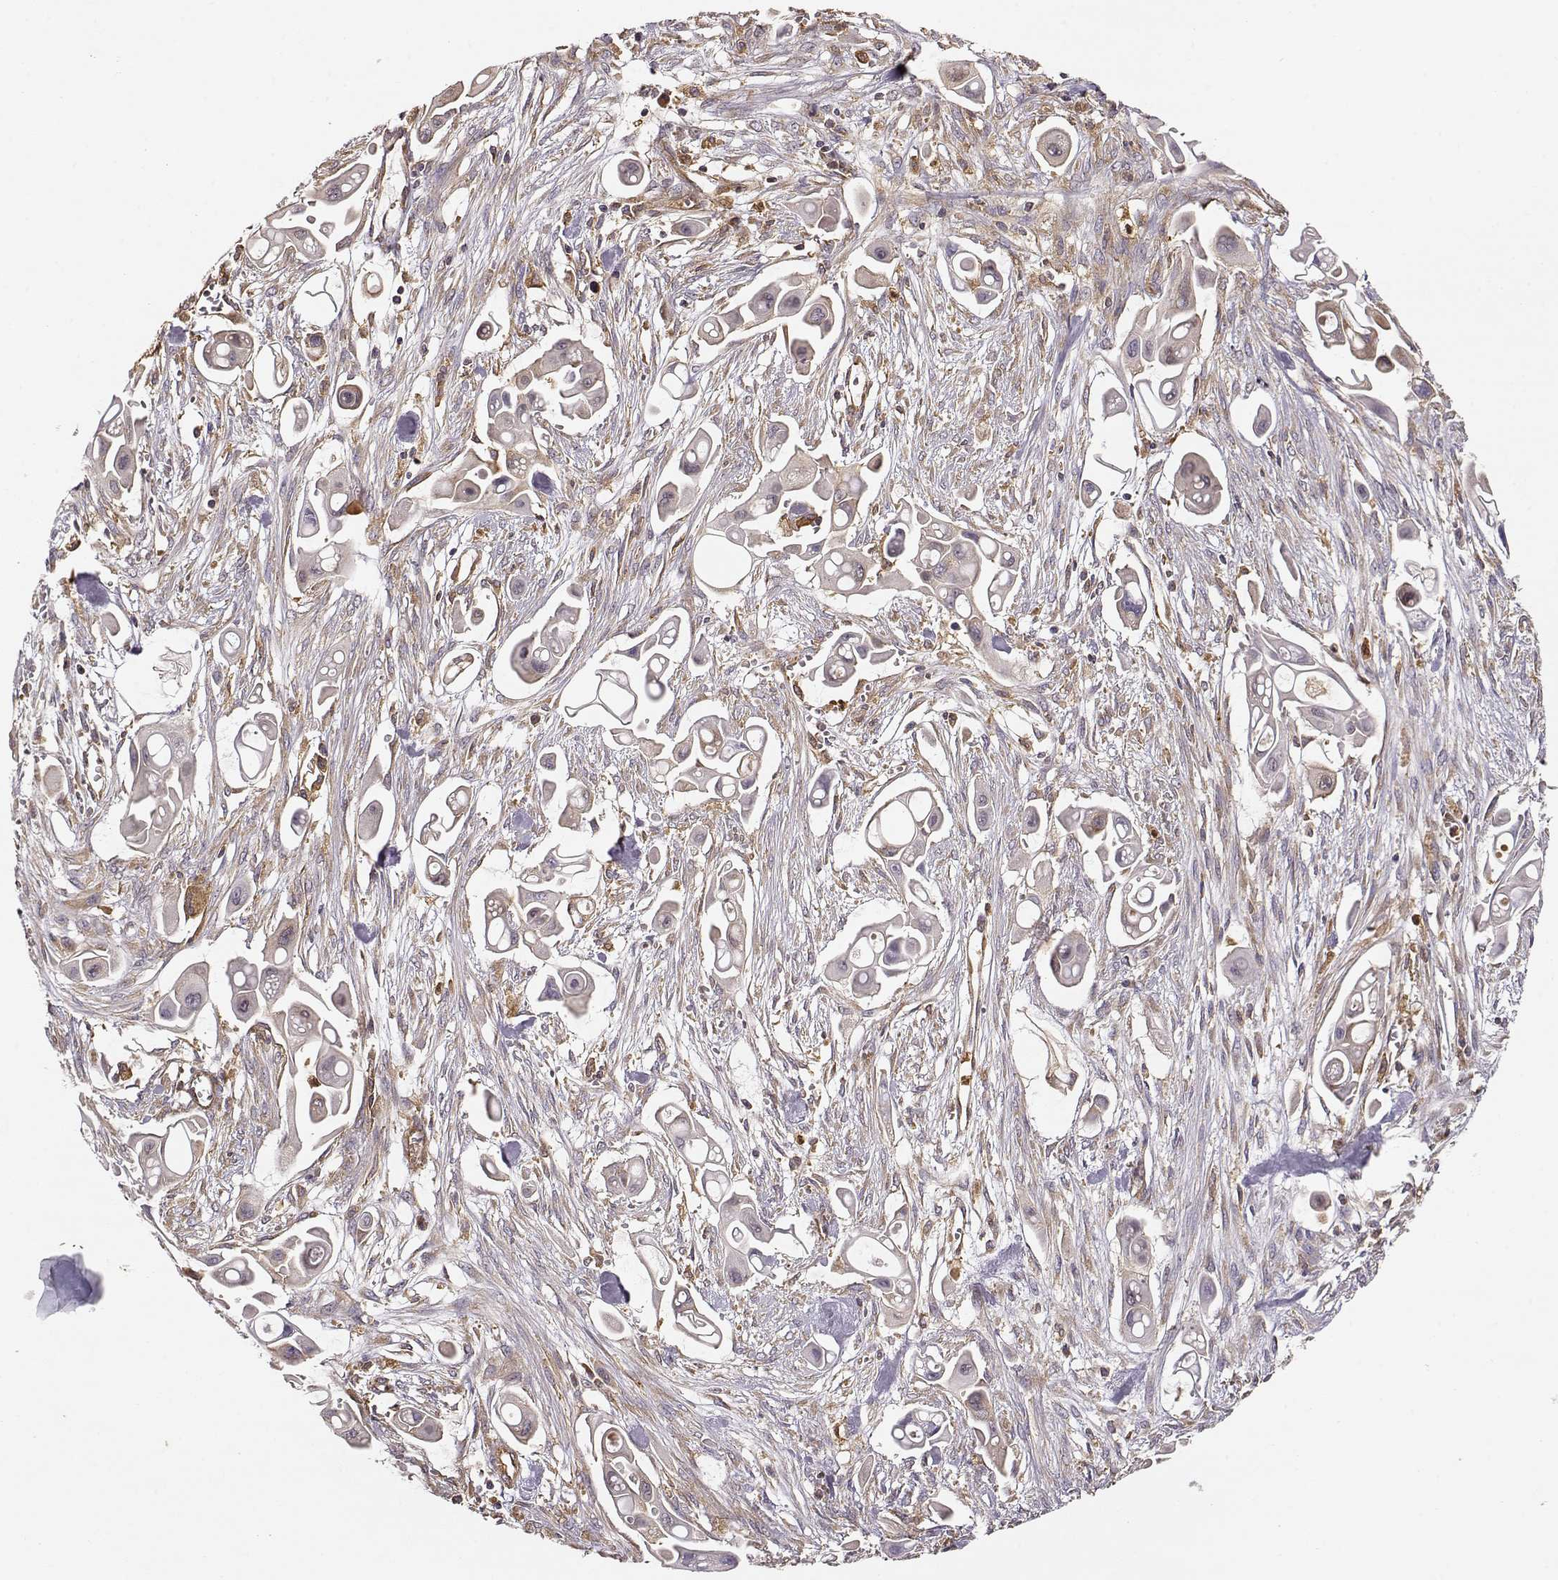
{"staining": {"intensity": "negative", "quantity": "none", "location": "none"}, "tissue": "pancreatic cancer", "cell_type": "Tumor cells", "image_type": "cancer", "snomed": [{"axis": "morphology", "description": "Adenocarcinoma, NOS"}, {"axis": "topography", "description": "Pancreas"}], "caption": "This is an immunohistochemistry photomicrograph of pancreatic cancer (adenocarcinoma). There is no expression in tumor cells.", "gene": "ARHGEF2", "patient": {"sex": "male", "age": 50}}